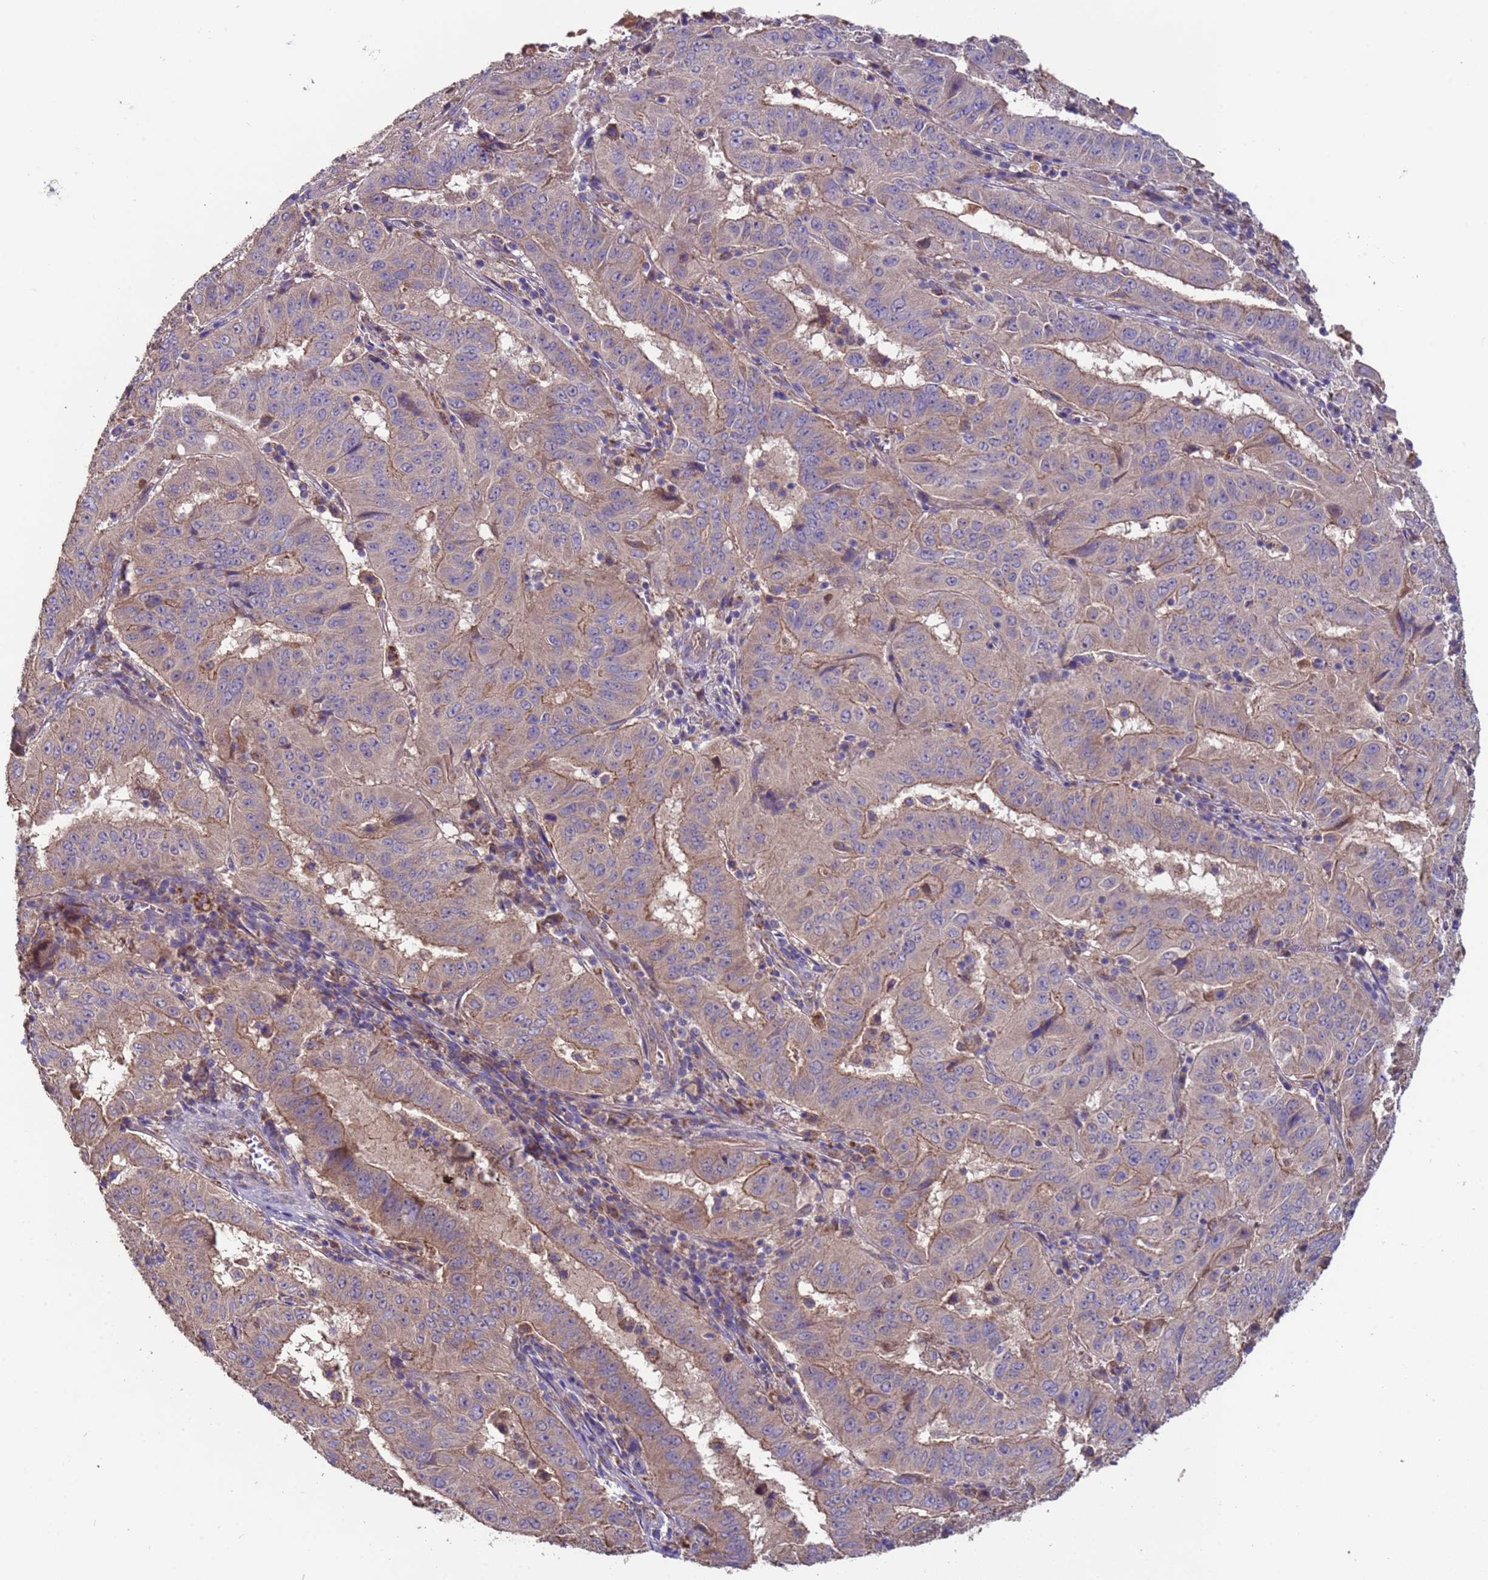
{"staining": {"intensity": "weak", "quantity": "<25%", "location": "cytoplasmic/membranous"}, "tissue": "pancreatic cancer", "cell_type": "Tumor cells", "image_type": "cancer", "snomed": [{"axis": "morphology", "description": "Adenocarcinoma, NOS"}, {"axis": "topography", "description": "Pancreas"}], "caption": "Immunohistochemistry (IHC) of pancreatic cancer (adenocarcinoma) shows no staining in tumor cells. (DAB immunohistochemistry (IHC) with hematoxylin counter stain).", "gene": "EEF1AKMT1", "patient": {"sex": "male", "age": 63}}